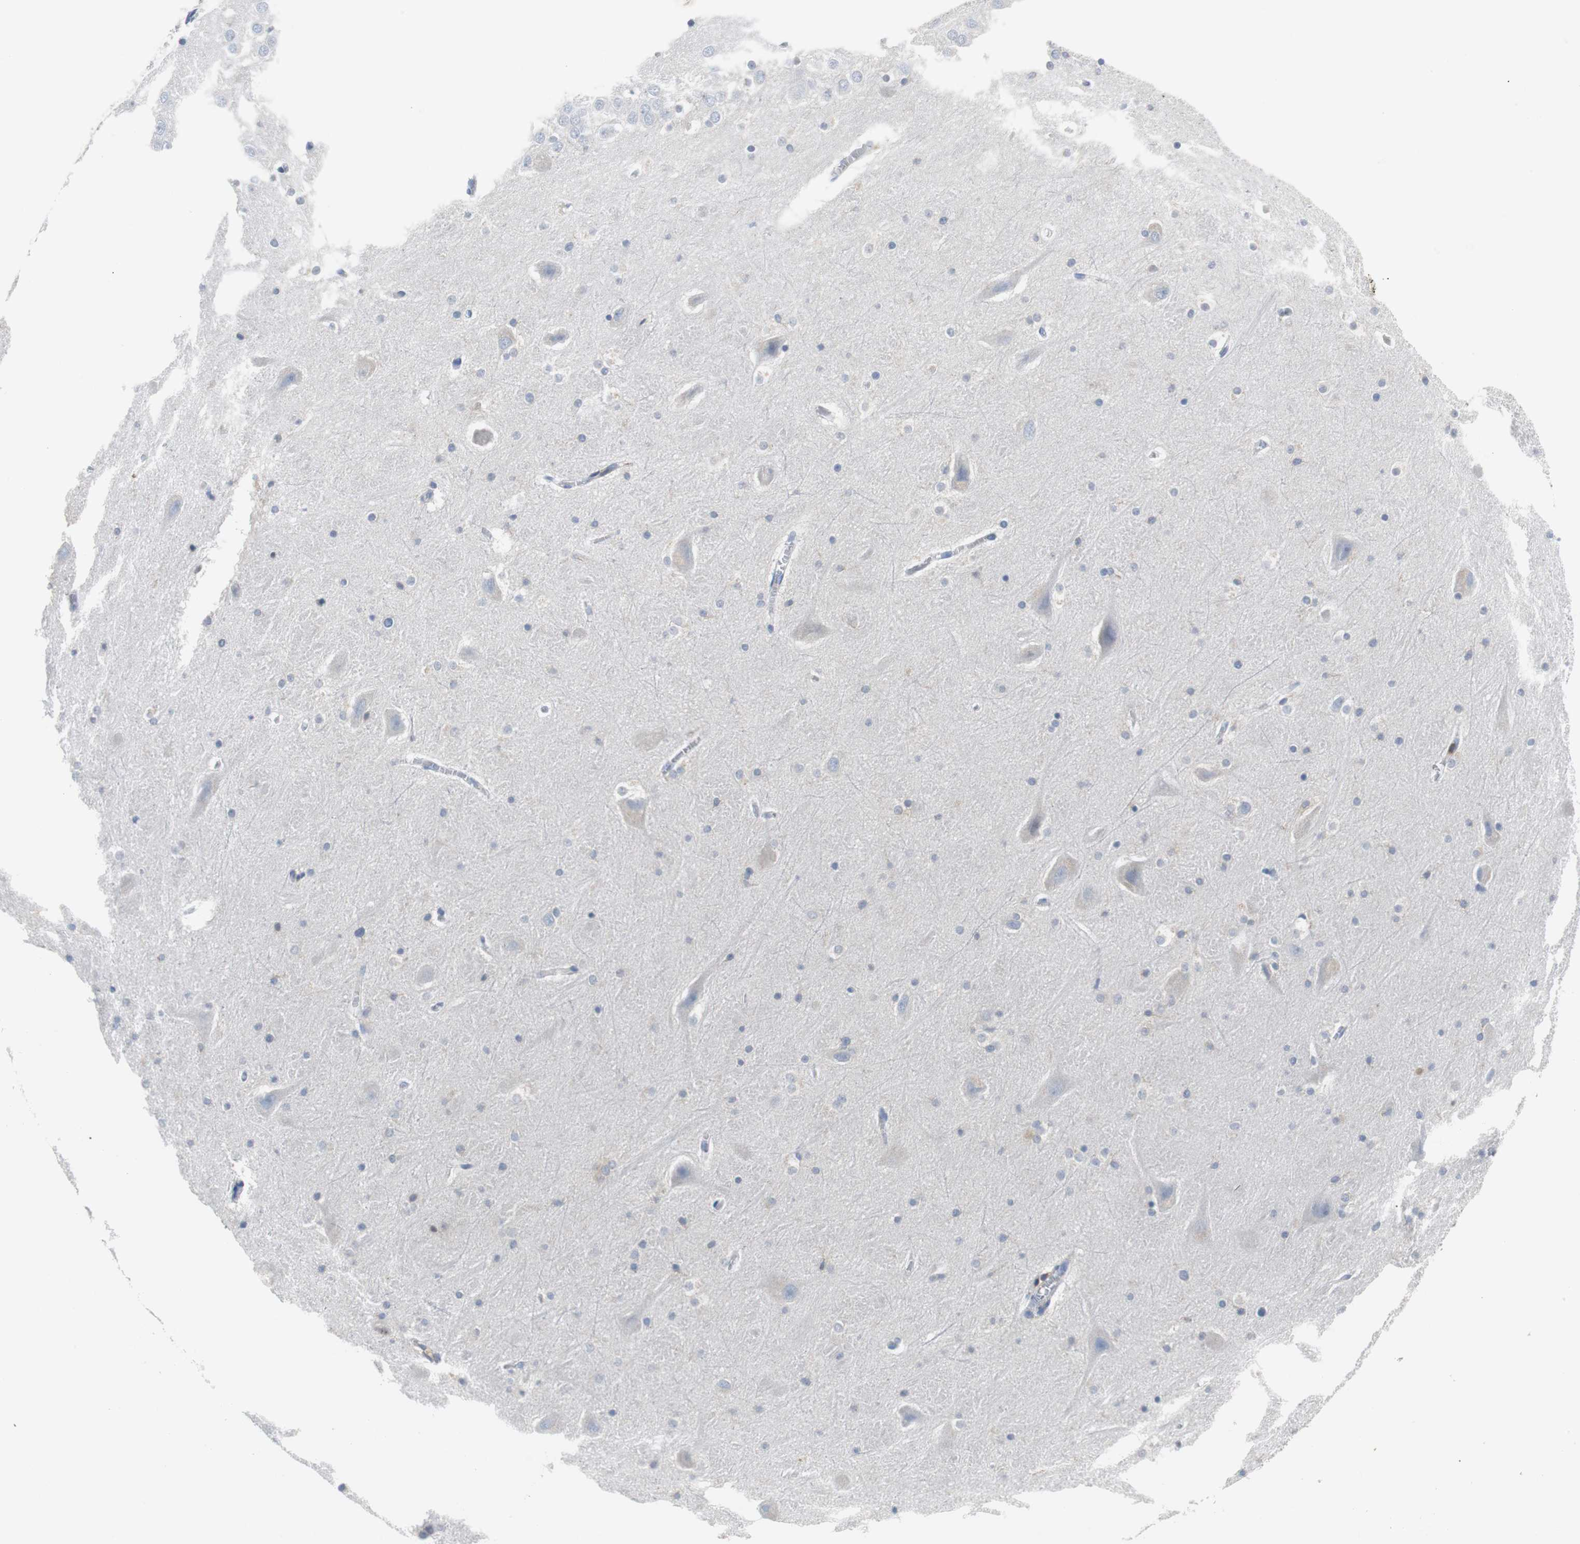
{"staining": {"intensity": "weak", "quantity": "<25%", "location": "cytoplasmic/membranous"}, "tissue": "hippocampus", "cell_type": "Glial cells", "image_type": "normal", "snomed": [{"axis": "morphology", "description": "Normal tissue, NOS"}, {"axis": "topography", "description": "Hippocampus"}], "caption": "IHC image of unremarkable hippocampus: hippocampus stained with DAB (3,3'-diaminobenzidine) reveals no significant protein expression in glial cells.", "gene": "TSC22D4", "patient": {"sex": "male", "age": 45}}